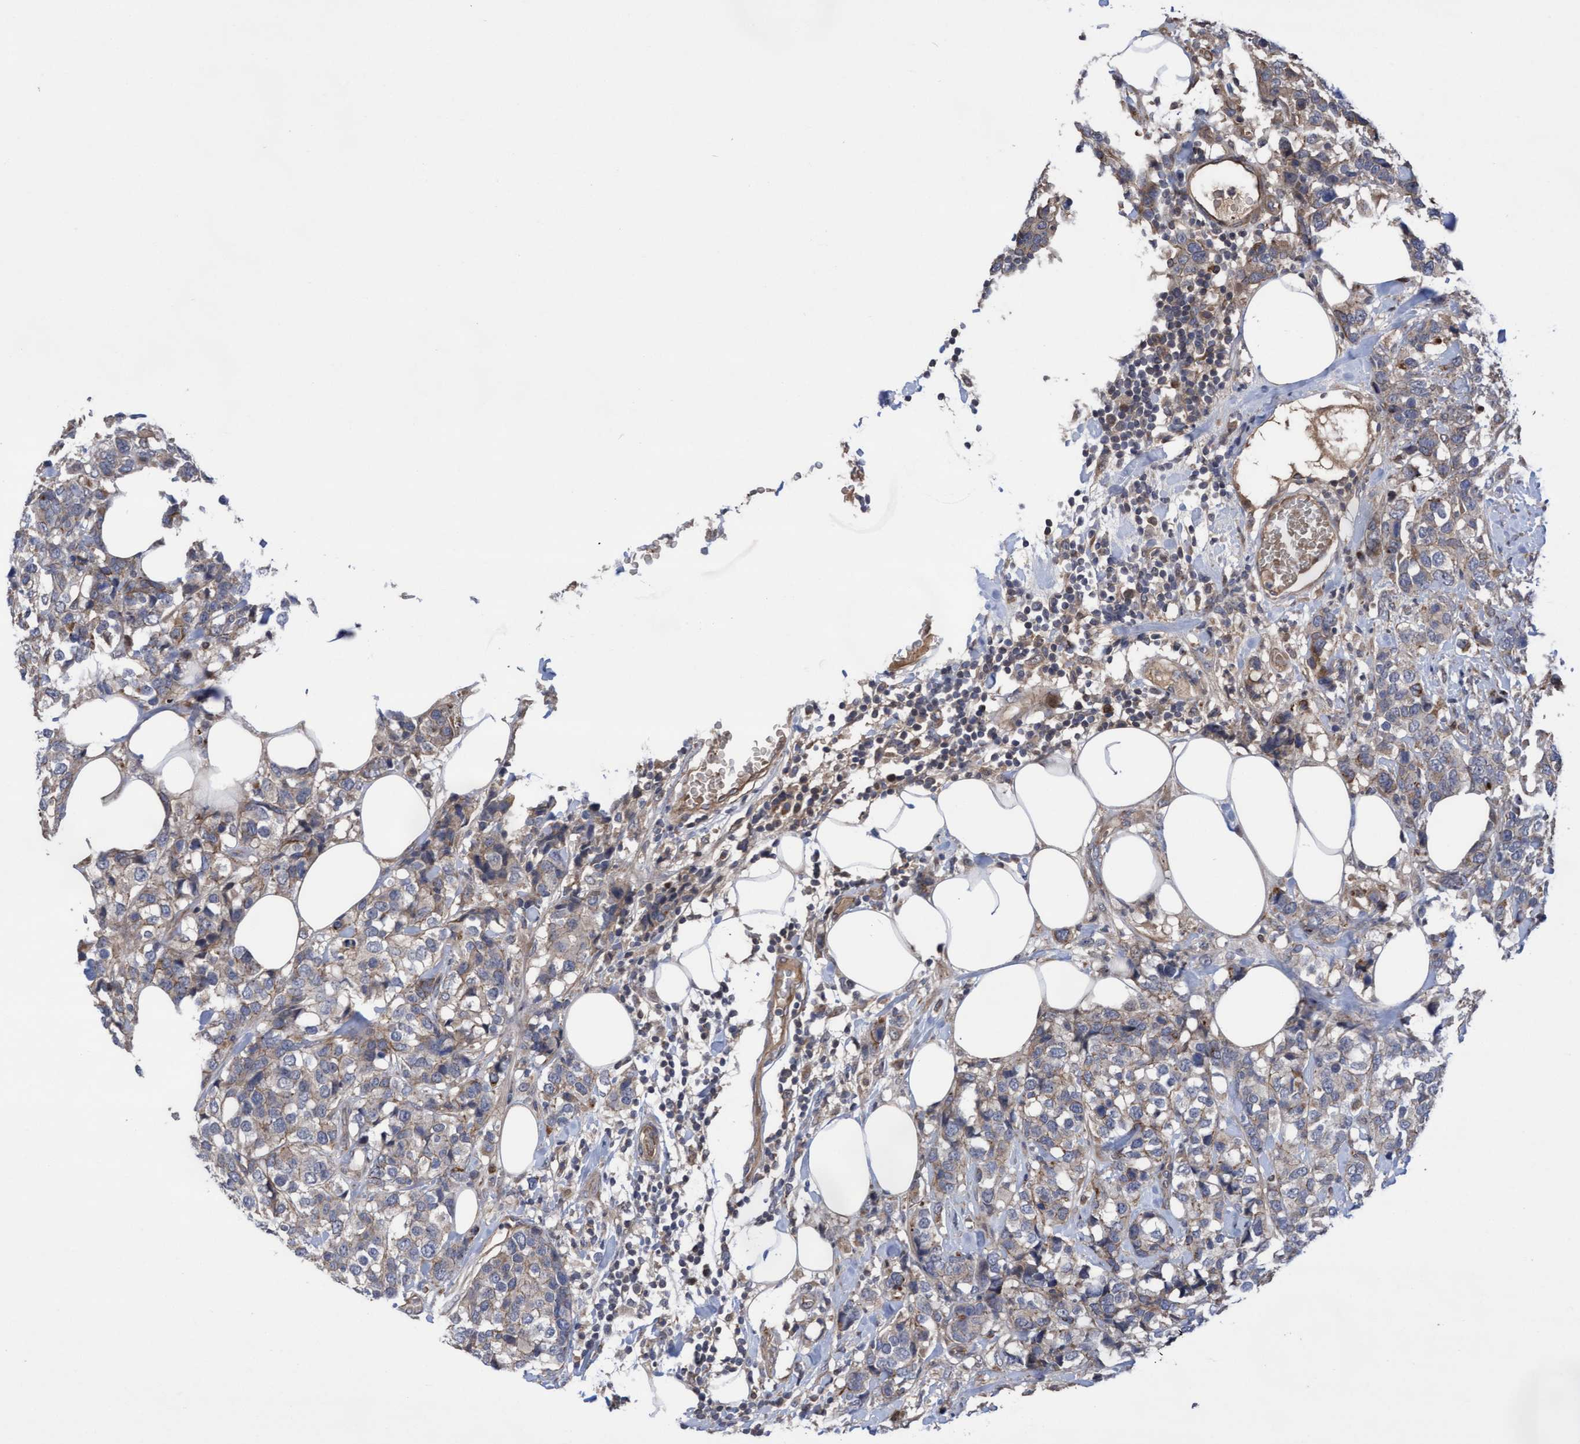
{"staining": {"intensity": "weak", "quantity": "25%-75%", "location": "cytoplasmic/membranous"}, "tissue": "breast cancer", "cell_type": "Tumor cells", "image_type": "cancer", "snomed": [{"axis": "morphology", "description": "Lobular carcinoma"}, {"axis": "topography", "description": "Breast"}], "caption": "About 25%-75% of tumor cells in breast cancer (lobular carcinoma) demonstrate weak cytoplasmic/membranous protein expression as visualized by brown immunohistochemical staining.", "gene": "COBL", "patient": {"sex": "female", "age": 59}}